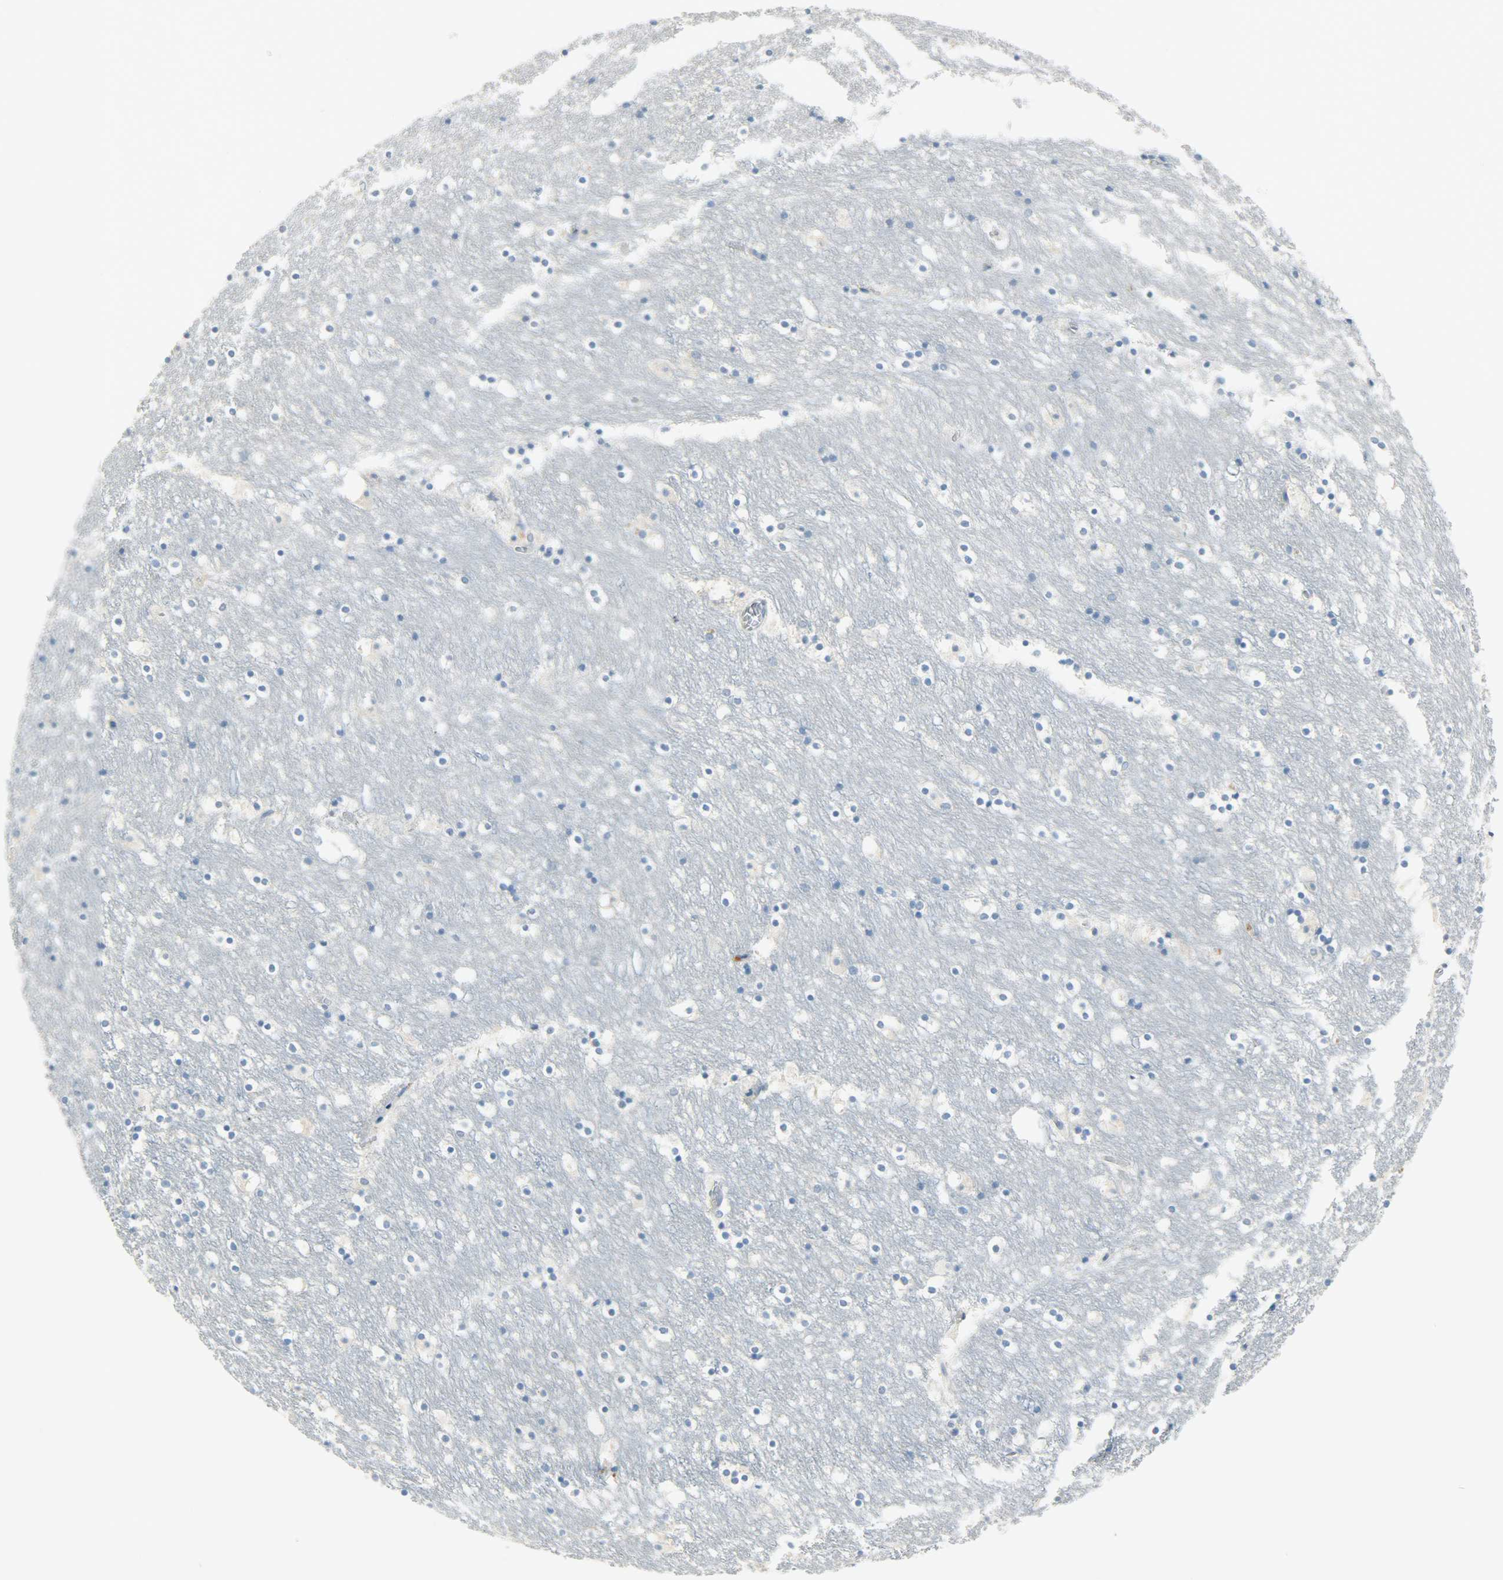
{"staining": {"intensity": "negative", "quantity": "none", "location": "none"}, "tissue": "caudate", "cell_type": "Glial cells", "image_type": "normal", "snomed": [{"axis": "morphology", "description": "Normal tissue, NOS"}, {"axis": "topography", "description": "Lateral ventricle wall"}], "caption": "This is a histopathology image of immunohistochemistry (IHC) staining of benign caudate, which shows no expression in glial cells.", "gene": "JUNB", "patient": {"sex": "male", "age": 45}}